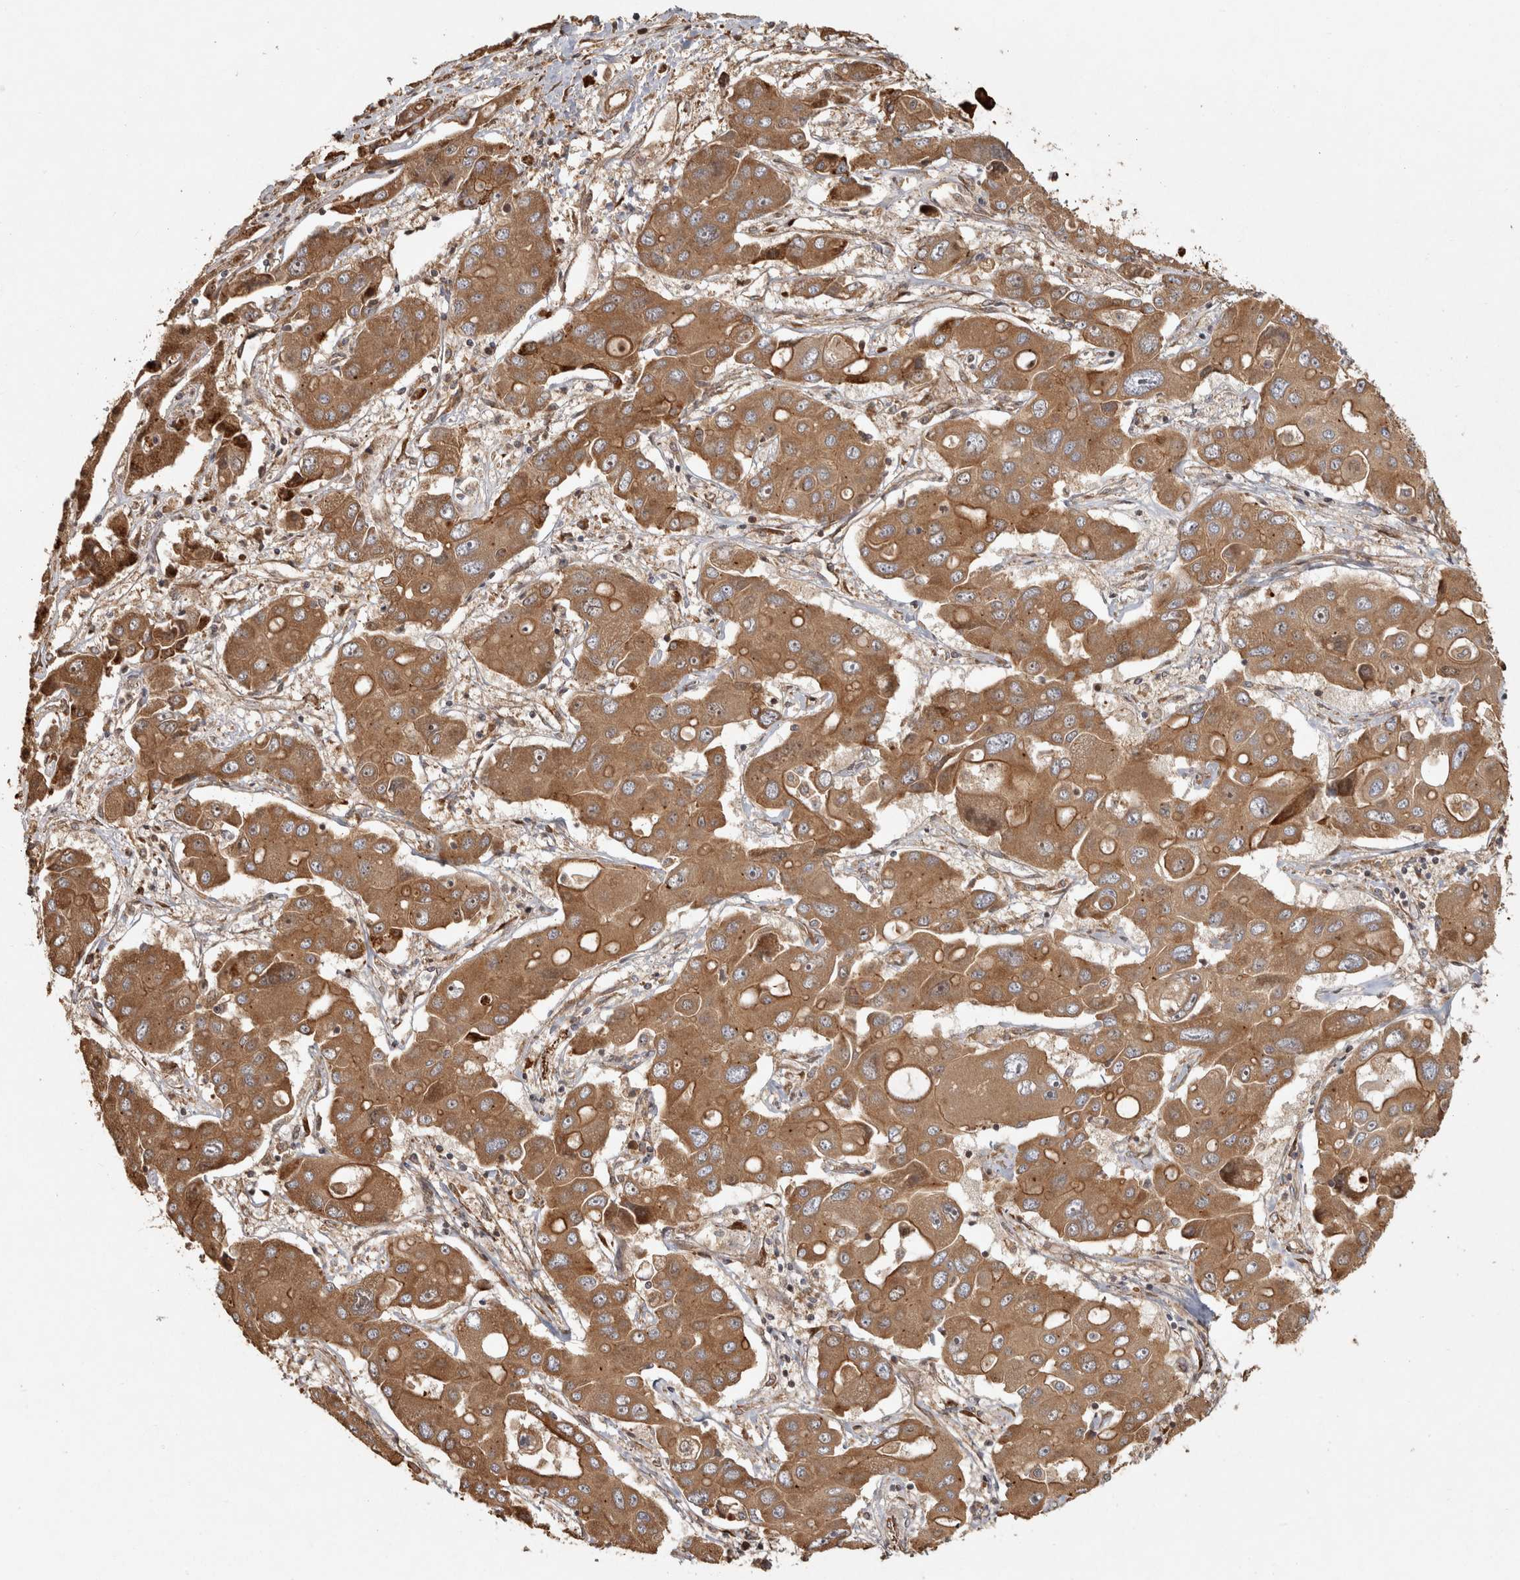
{"staining": {"intensity": "moderate", "quantity": ">75%", "location": "cytoplasmic/membranous"}, "tissue": "liver cancer", "cell_type": "Tumor cells", "image_type": "cancer", "snomed": [{"axis": "morphology", "description": "Cholangiocarcinoma"}, {"axis": "topography", "description": "Liver"}], "caption": "An image showing moderate cytoplasmic/membranous staining in approximately >75% of tumor cells in liver cancer (cholangiocarcinoma), as visualized by brown immunohistochemical staining.", "gene": "CAMSAP2", "patient": {"sex": "male", "age": 67}}